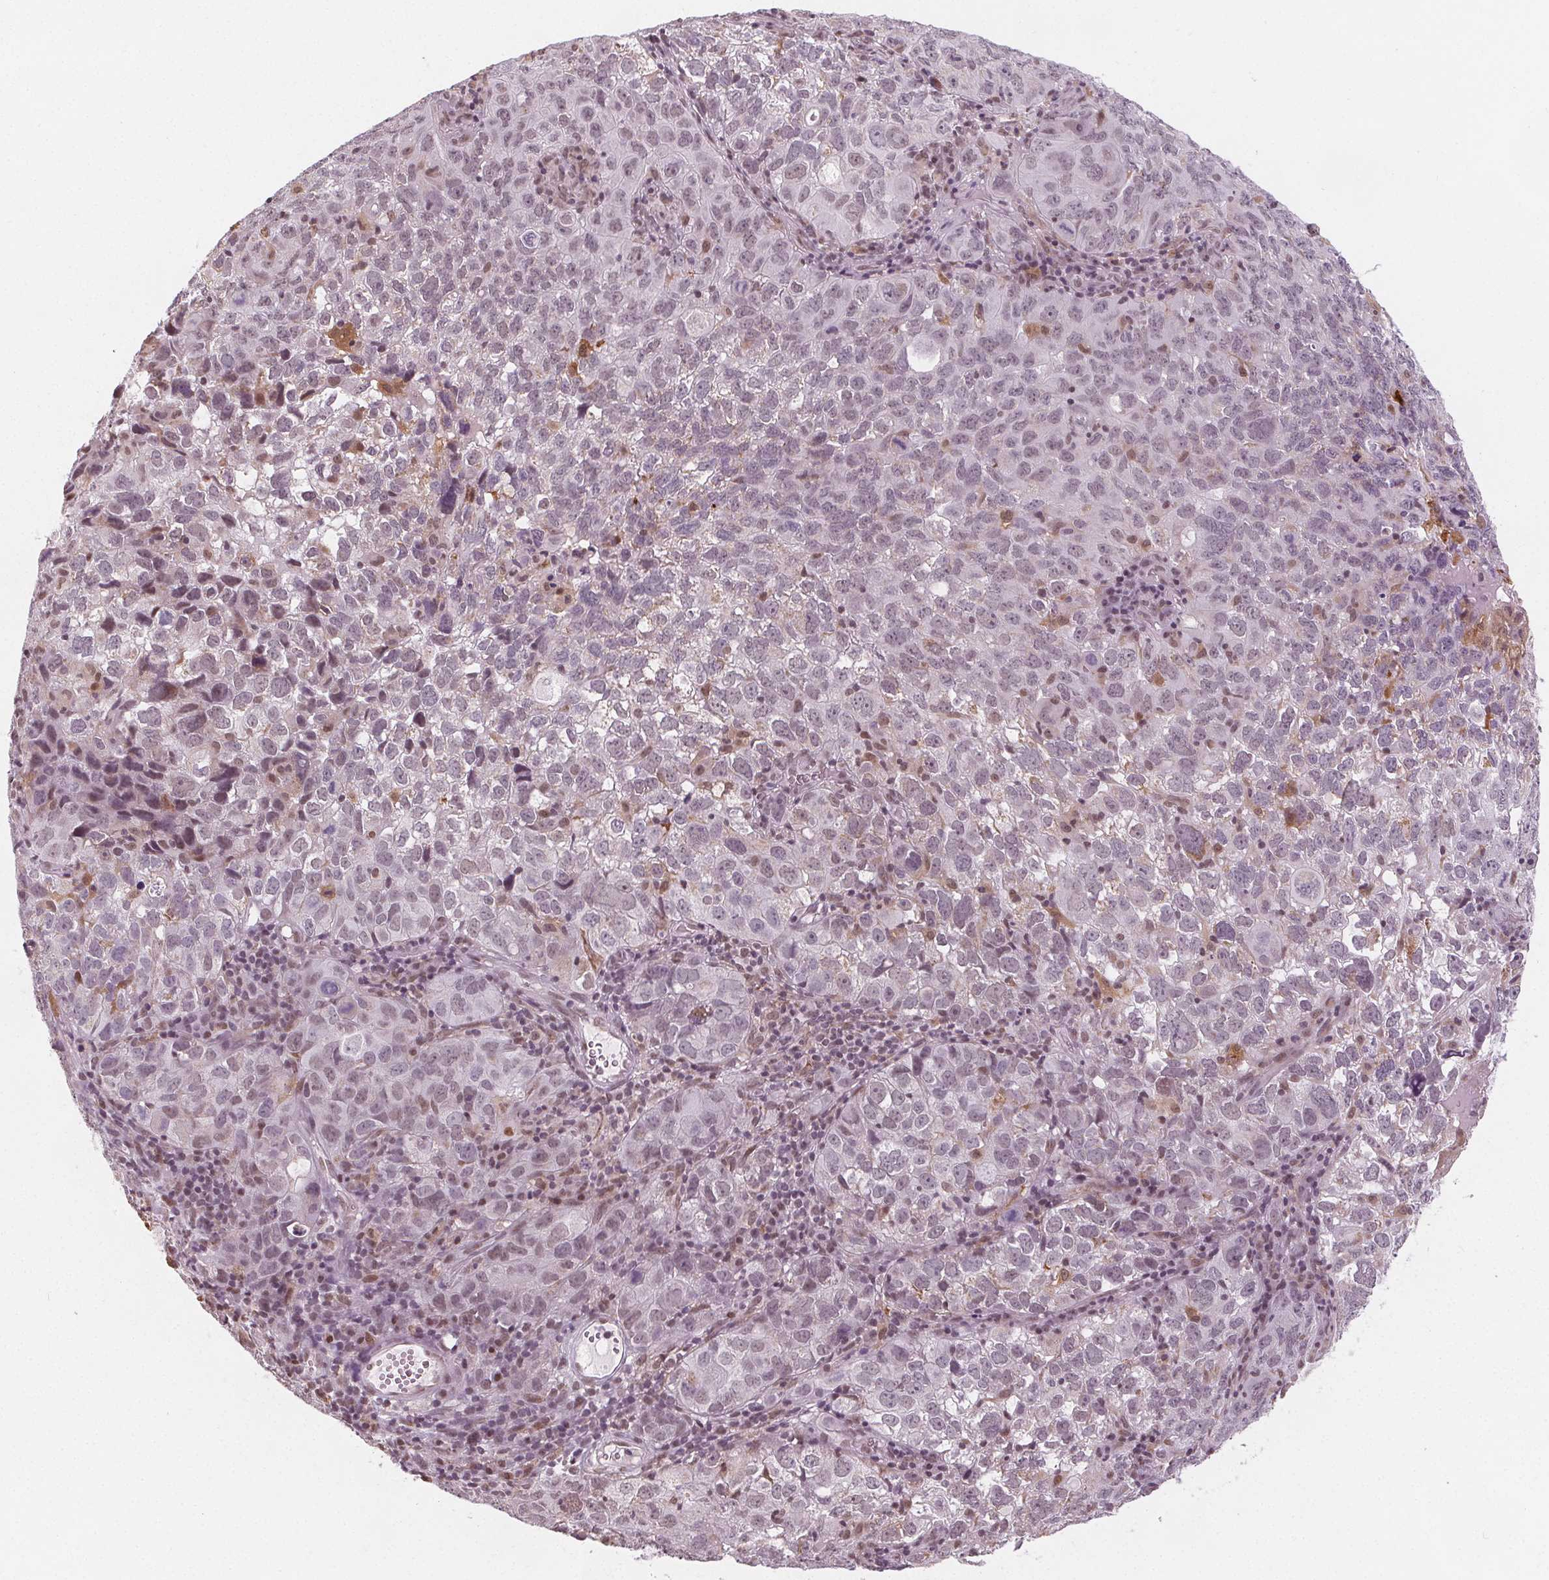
{"staining": {"intensity": "negative", "quantity": "none", "location": "none"}, "tissue": "cervical cancer", "cell_type": "Tumor cells", "image_type": "cancer", "snomed": [{"axis": "morphology", "description": "Squamous cell carcinoma, NOS"}, {"axis": "topography", "description": "Cervix"}], "caption": "Tumor cells are negative for protein expression in human cervical squamous cell carcinoma. (DAB immunohistochemistry (IHC), high magnification).", "gene": "DPM2", "patient": {"sex": "female", "age": 55}}